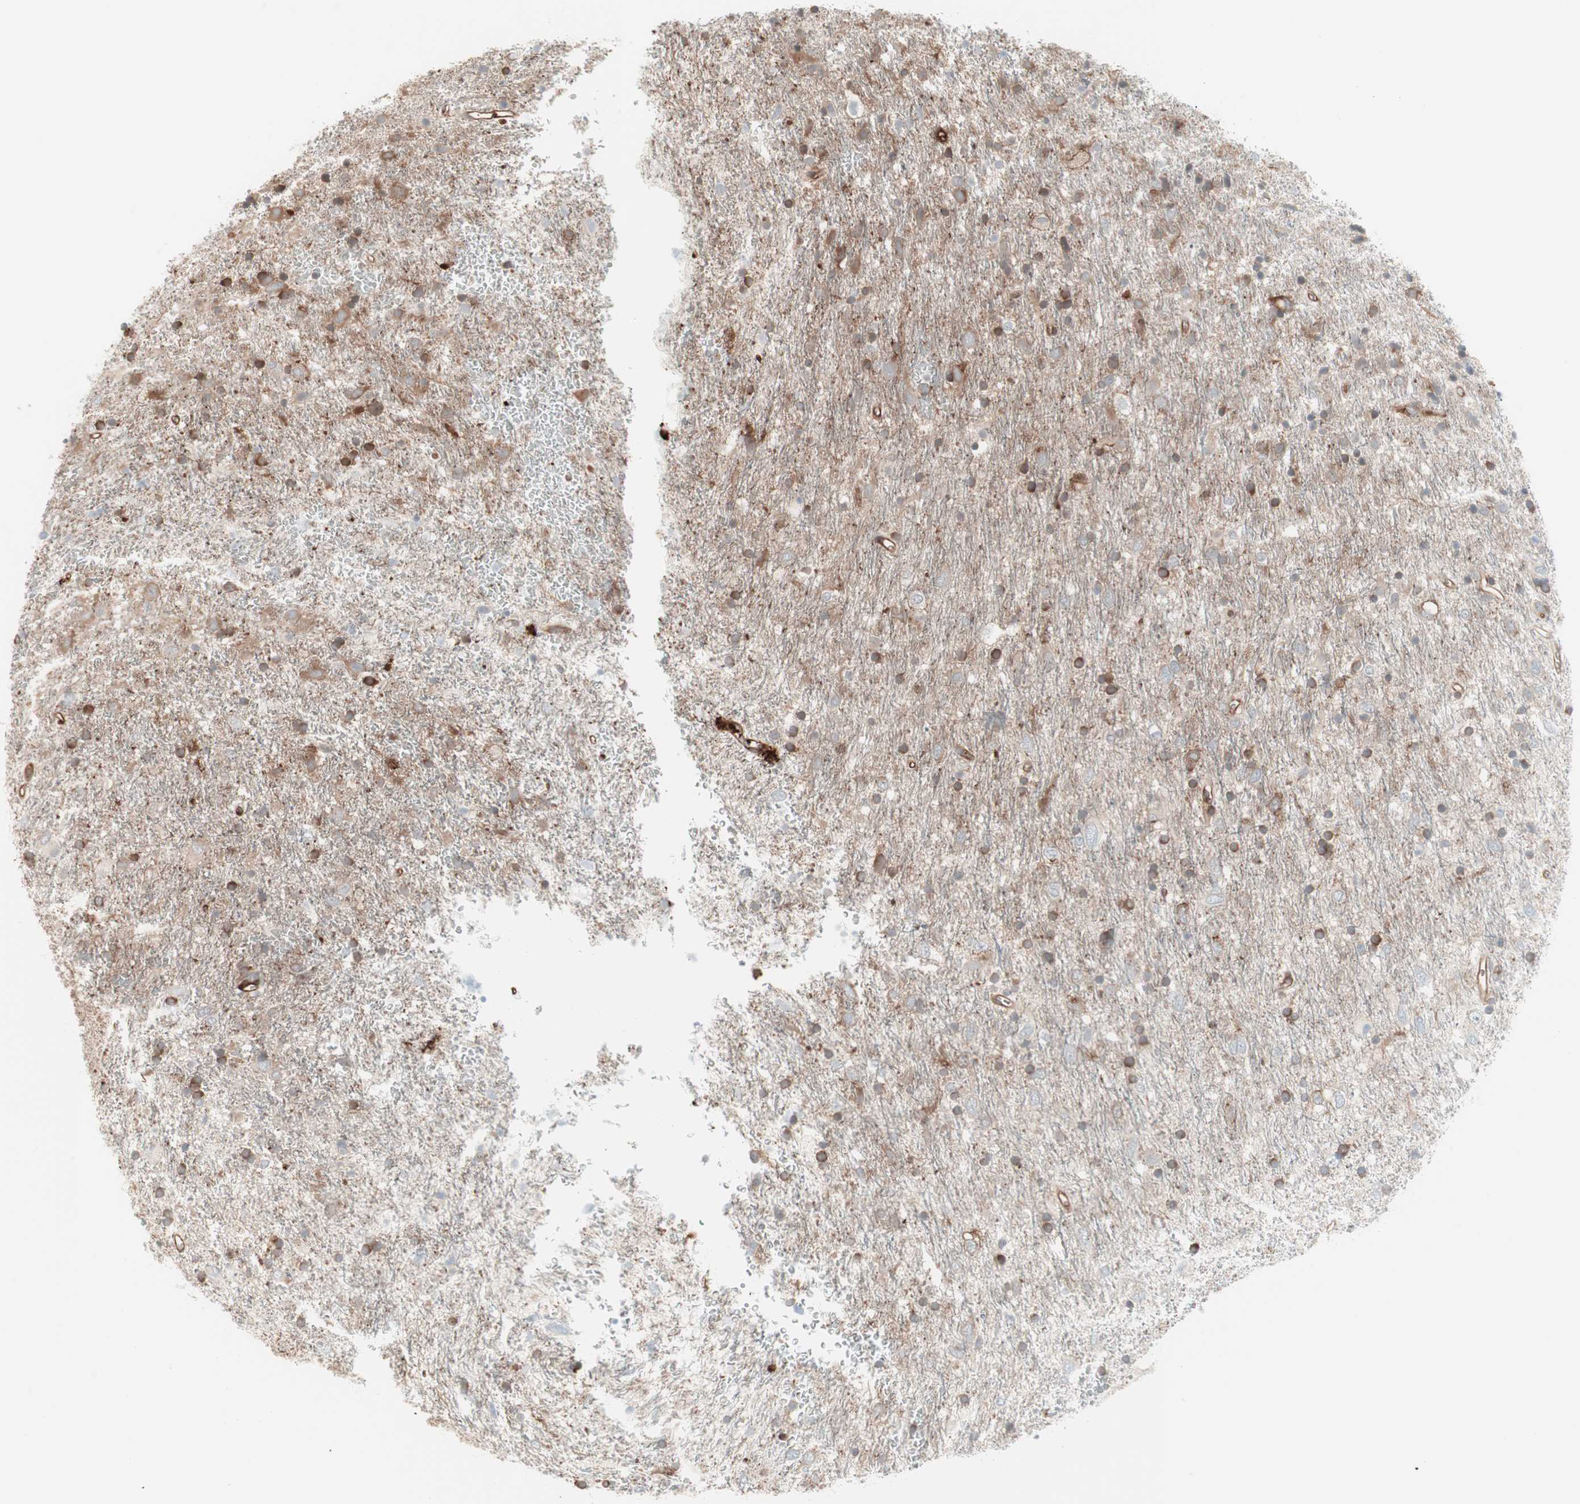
{"staining": {"intensity": "moderate", "quantity": "25%-75%", "location": "cytoplasmic/membranous"}, "tissue": "glioma", "cell_type": "Tumor cells", "image_type": "cancer", "snomed": [{"axis": "morphology", "description": "Glioma, malignant, Low grade"}, {"axis": "topography", "description": "Brain"}], "caption": "This photomicrograph exhibits IHC staining of glioma, with medium moderate cytoplasmic/membranous positivity in about 25%-75% of tumor cells.", "gene": "TCP11L1", "patient": {"sex": "male", "age": 77}}